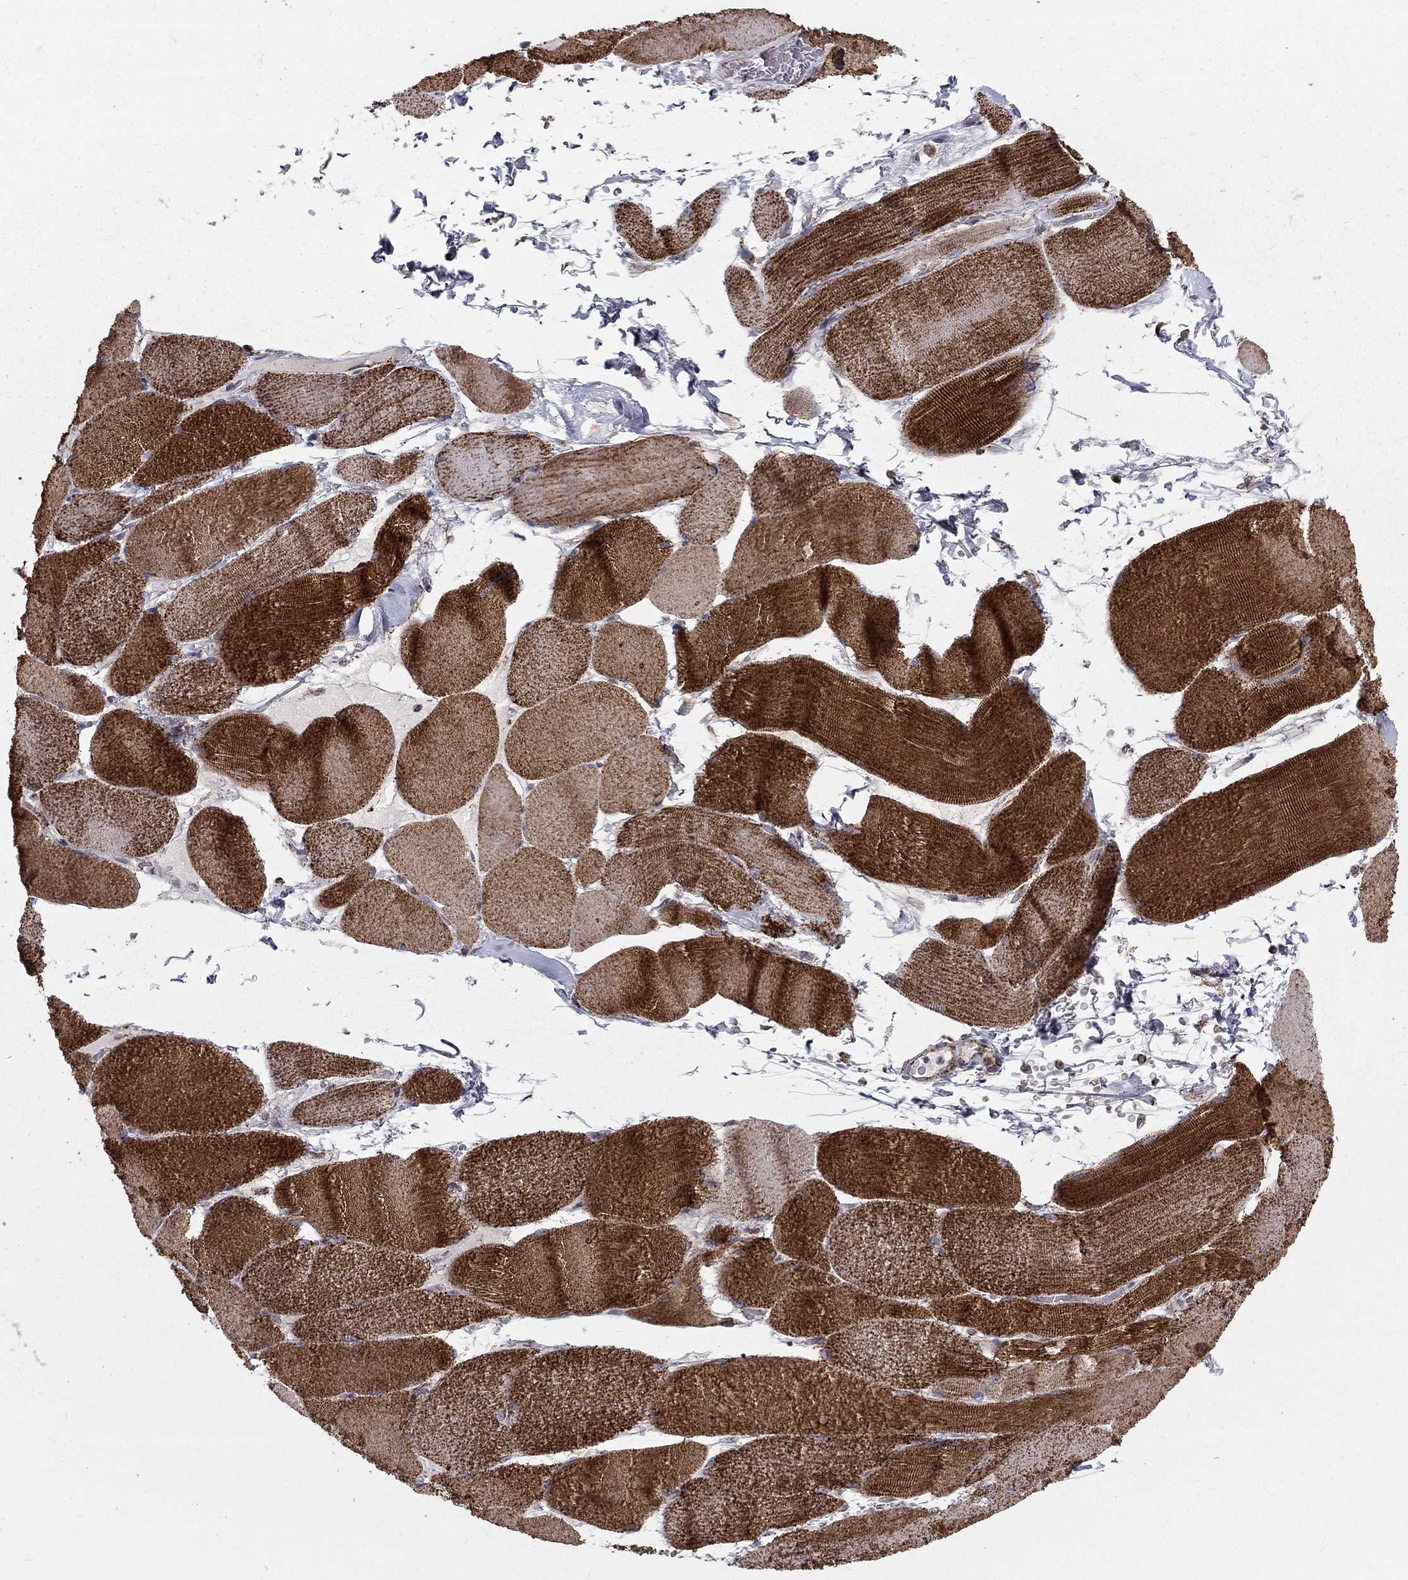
{"staining": {"intensity": "strong", "quantity": "25%-75%", "location": "cytoplasmic/membranous"}, "tissue": "skeletal muscle", "cell_type": "Myocytes", "image_type": "normal", "snomed": [{"axis": "morphology", "description": "Normal tissue, NOS"}, {"axis": "topography", "description": "Skeletal muscle"}], "caption": "An immunohistochemistry image of normal tissue is shown. Protein staining in brown highlights strong cytoplasmic/membranous positivity in skeletal muscle within myocytes. The staining was performed using DAB (3,3'-diaminobenzidine), with brown indicating positive protein expression. Nuclei are stained blue with hematoxylin.", "gene": "ALDH1B1", "patient": {"sex": "male", "age": 56}}